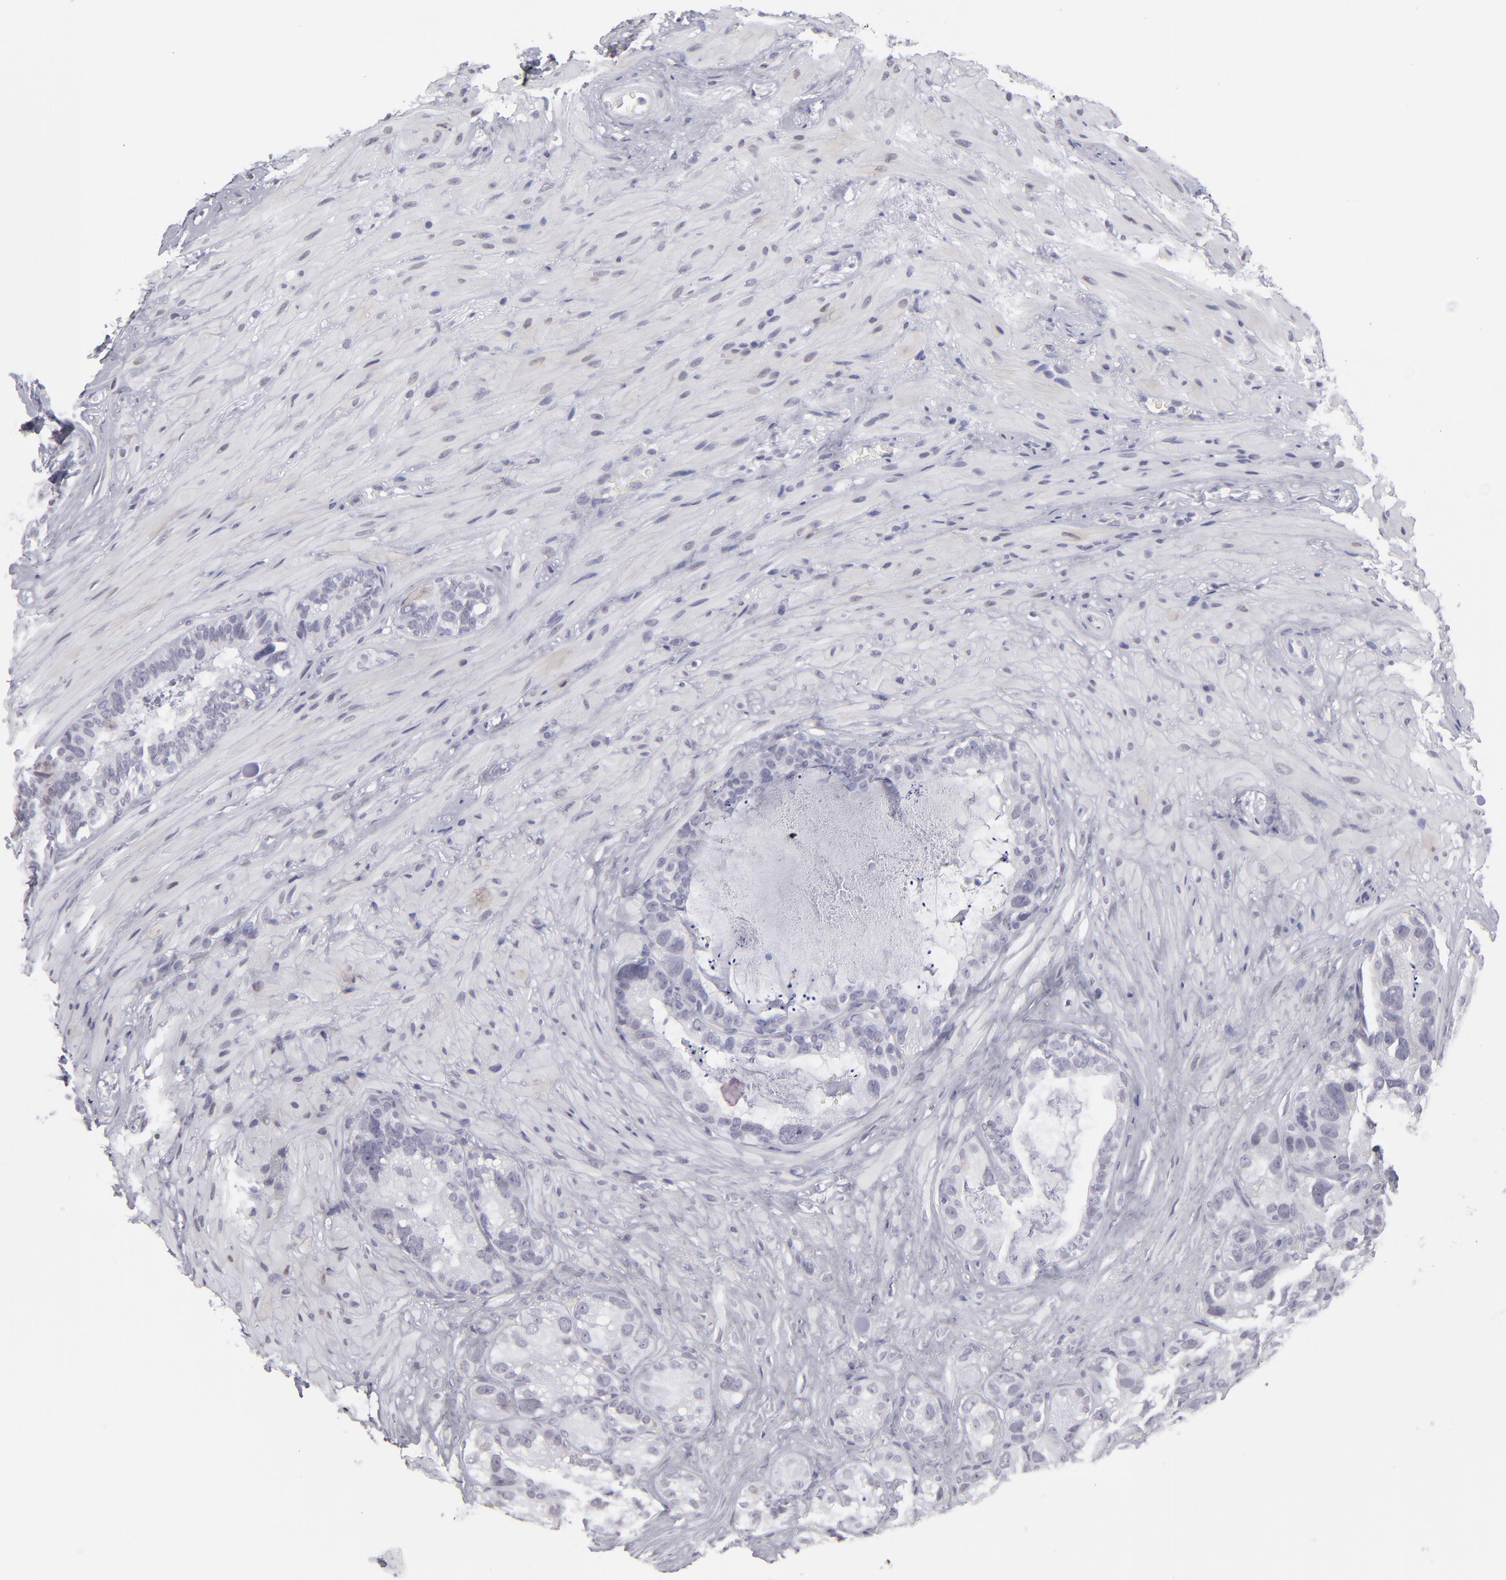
{"staining": {"intensity": "negative", "quantity": "none", "location": "none"}, "tissue": "seminal vesicle", "cell_type": "Glandular cells", "image_type": "normal", "snomed": [{"axis": "morphology", "description": "Normal tissue, NOS"}, {"axis": "topography", "description": "Seminal veicle"}], "caption": "Glandular cells show no significant protein staining in normal seminal vesicle. (DAB (3,3'-diaminobenzidine) immunohistochemistry with hematoxylin counter stain).", "gene": "ALDOB", "patient": {"sex": "male", "age": 63}}